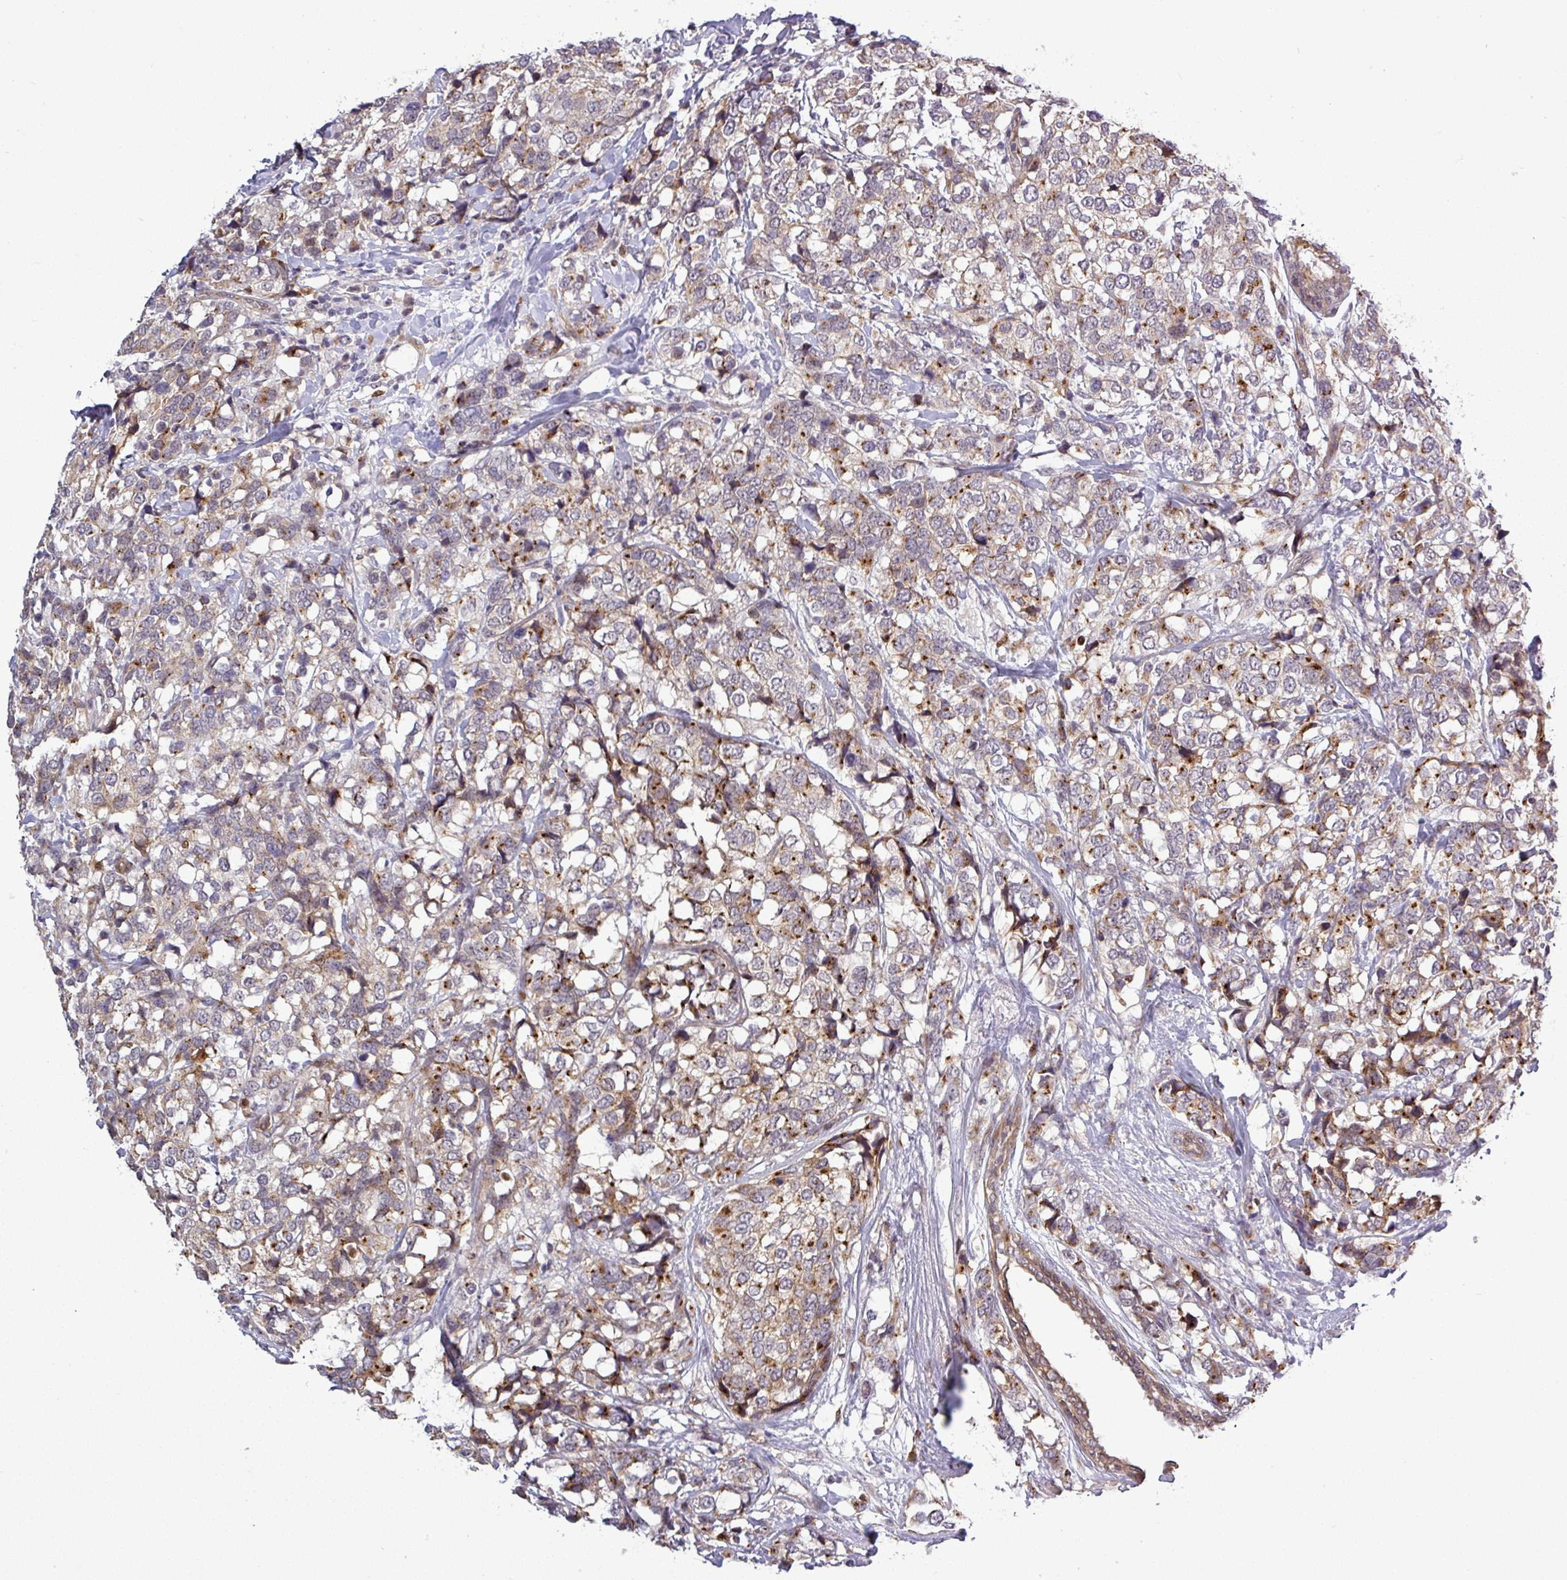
{"staining": {"intensity": "moderate", "quantity": "25%-75%", "location": "cytoplasmic/membranous"}, "tissue": "breast cancer", "cell_type": "Tumor cells", "image_type": "cancer", "snomed": [{"axis": "morphology", "description": "Lobular carcinoma"}, {"axis": "topography", "description": "Breast"}], "caption": "High-magnification brightfield microscopy of breast cancer stained with DAB (brown) and counterstained with hematoxylin (blue). tumor cells exhibit moderate cytoplasmic/membranous positivity is present in approximately25%-75% of cells.", "gene": "PCDH1", "patient": {"sex": "female", "age": 59}}